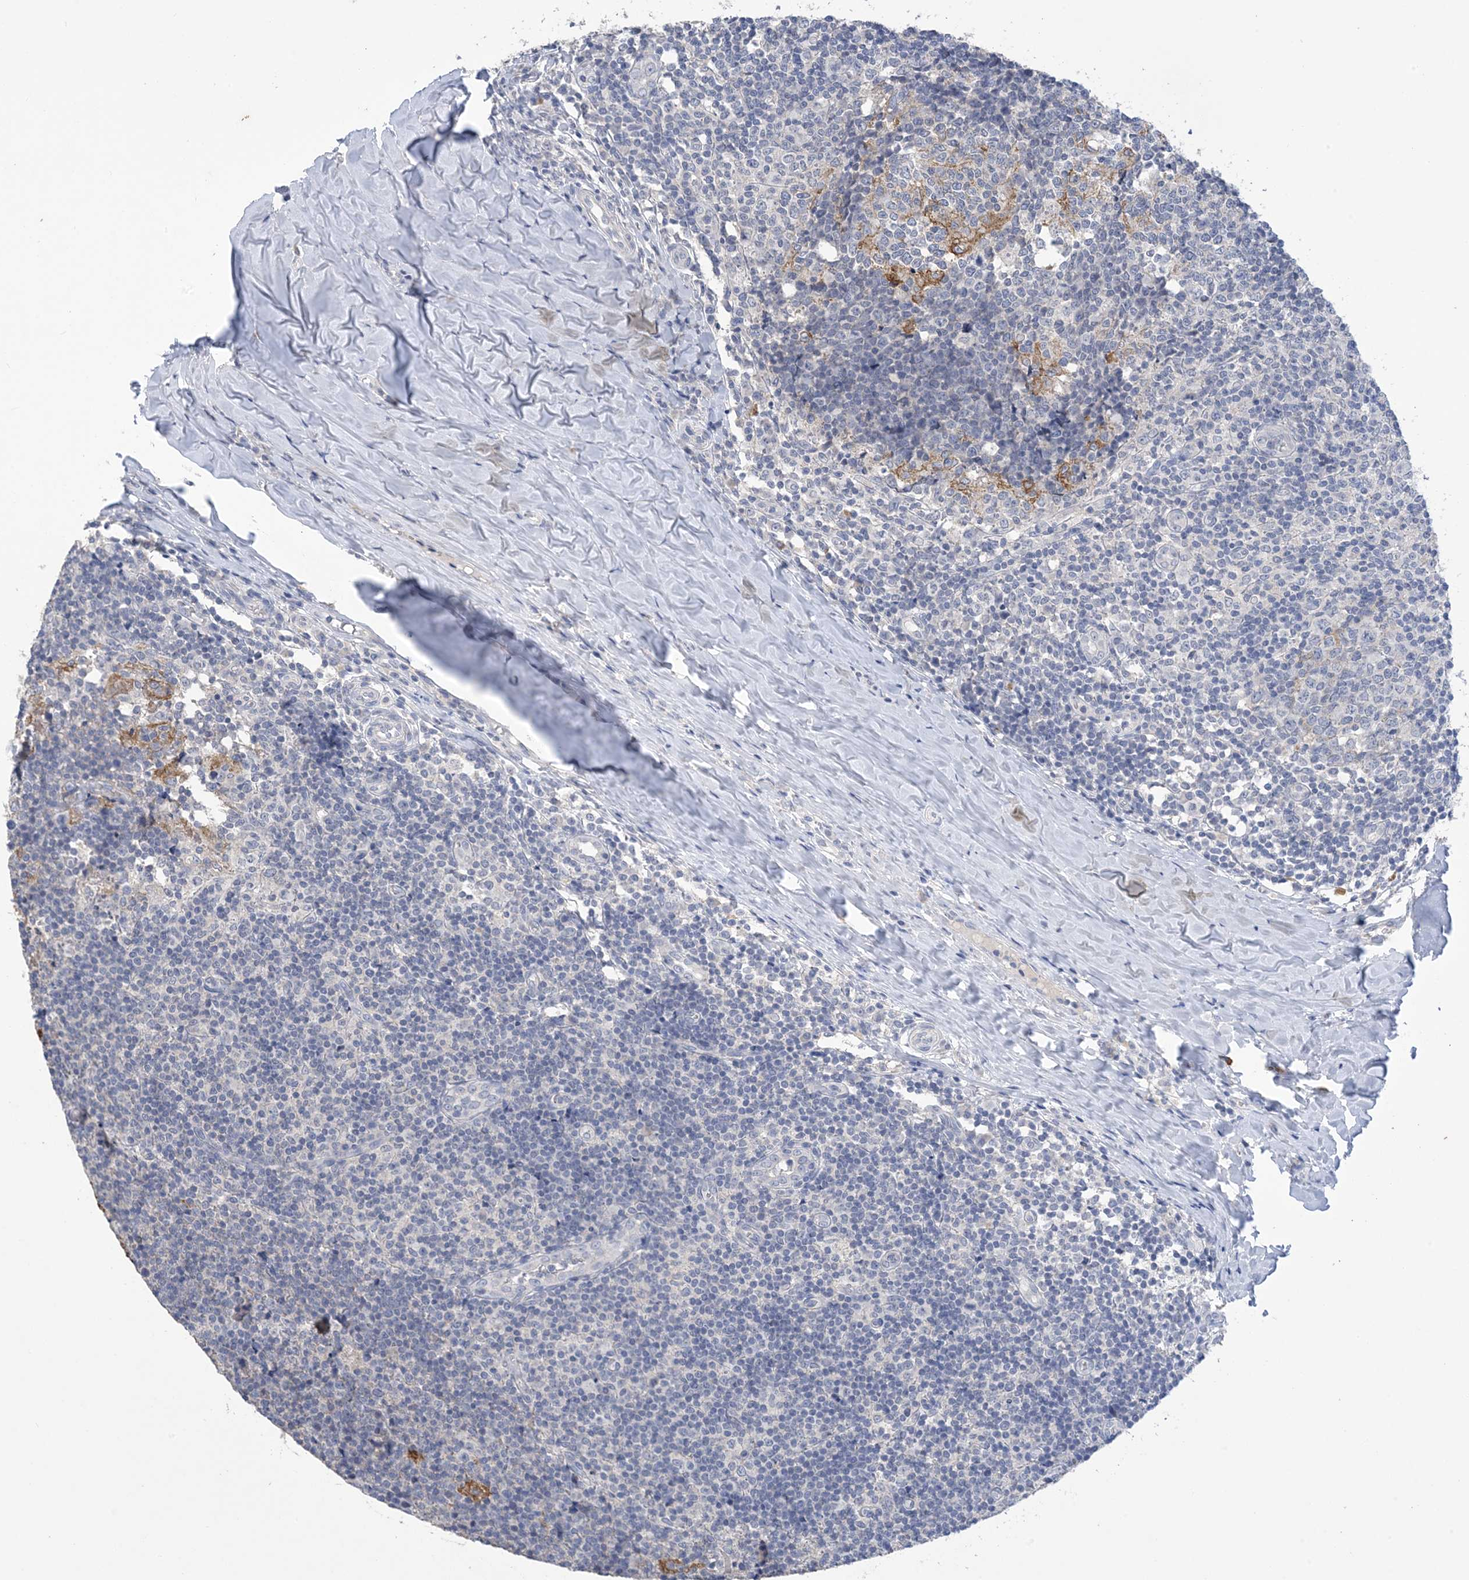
{"staining": {"intensity": "negative", "quantity": "none", "location": "none"}, "tissue": "tonsil", "cell_type": "Germinal center cells", "image_type": "normal", "snomed": [{"axis": "morphology", "description": "Normal tissue, NOS"}, {"axis": "topography", "description": "Tonsil"}], "caption": "This is an immunohistochemistry (IHC) photomicrograph of benign human tonsil. There is no expression in germinal center cells.", "gene": "DSC3", "patient": {"sex": "female", "age": 19}}